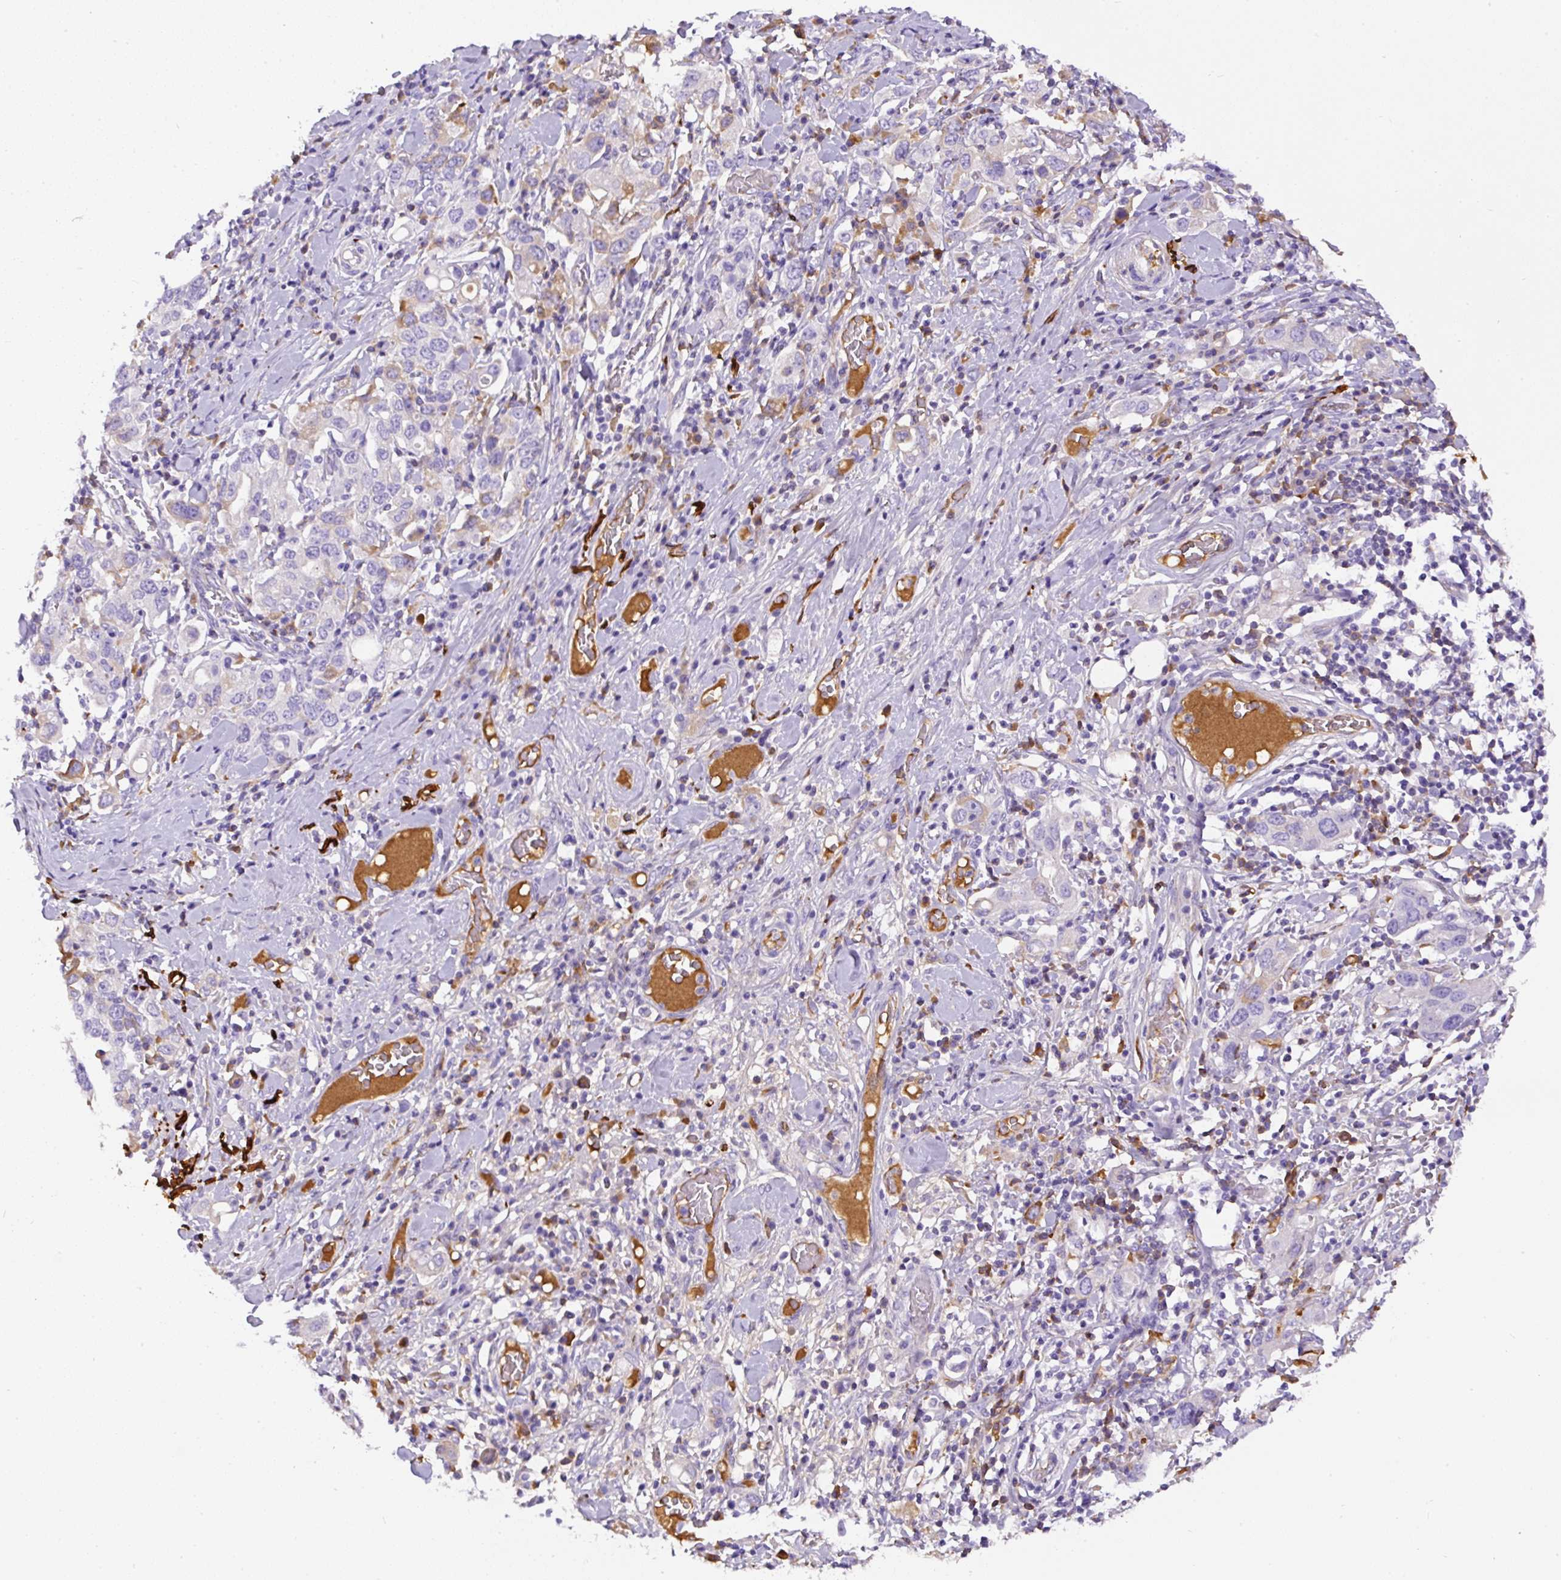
{"staining": {"intensity": "negative", "quantity": "none", "location": "none"}, "tissue": "stomach cancer", "cell_type": "Tumor cells", "image_type": "cancer", "snomed": [{"axis": "morphology", "description": "Adenocarcinoma, NOS"}, {"axis": "topography", "description": "Stomach, upper"}], "caption": "The histopathology image shows no significant expression in tumor cells of stomach adenocarcinoma.", "gene": "APCS", "patient": {"sex": "male", "age": 62}}